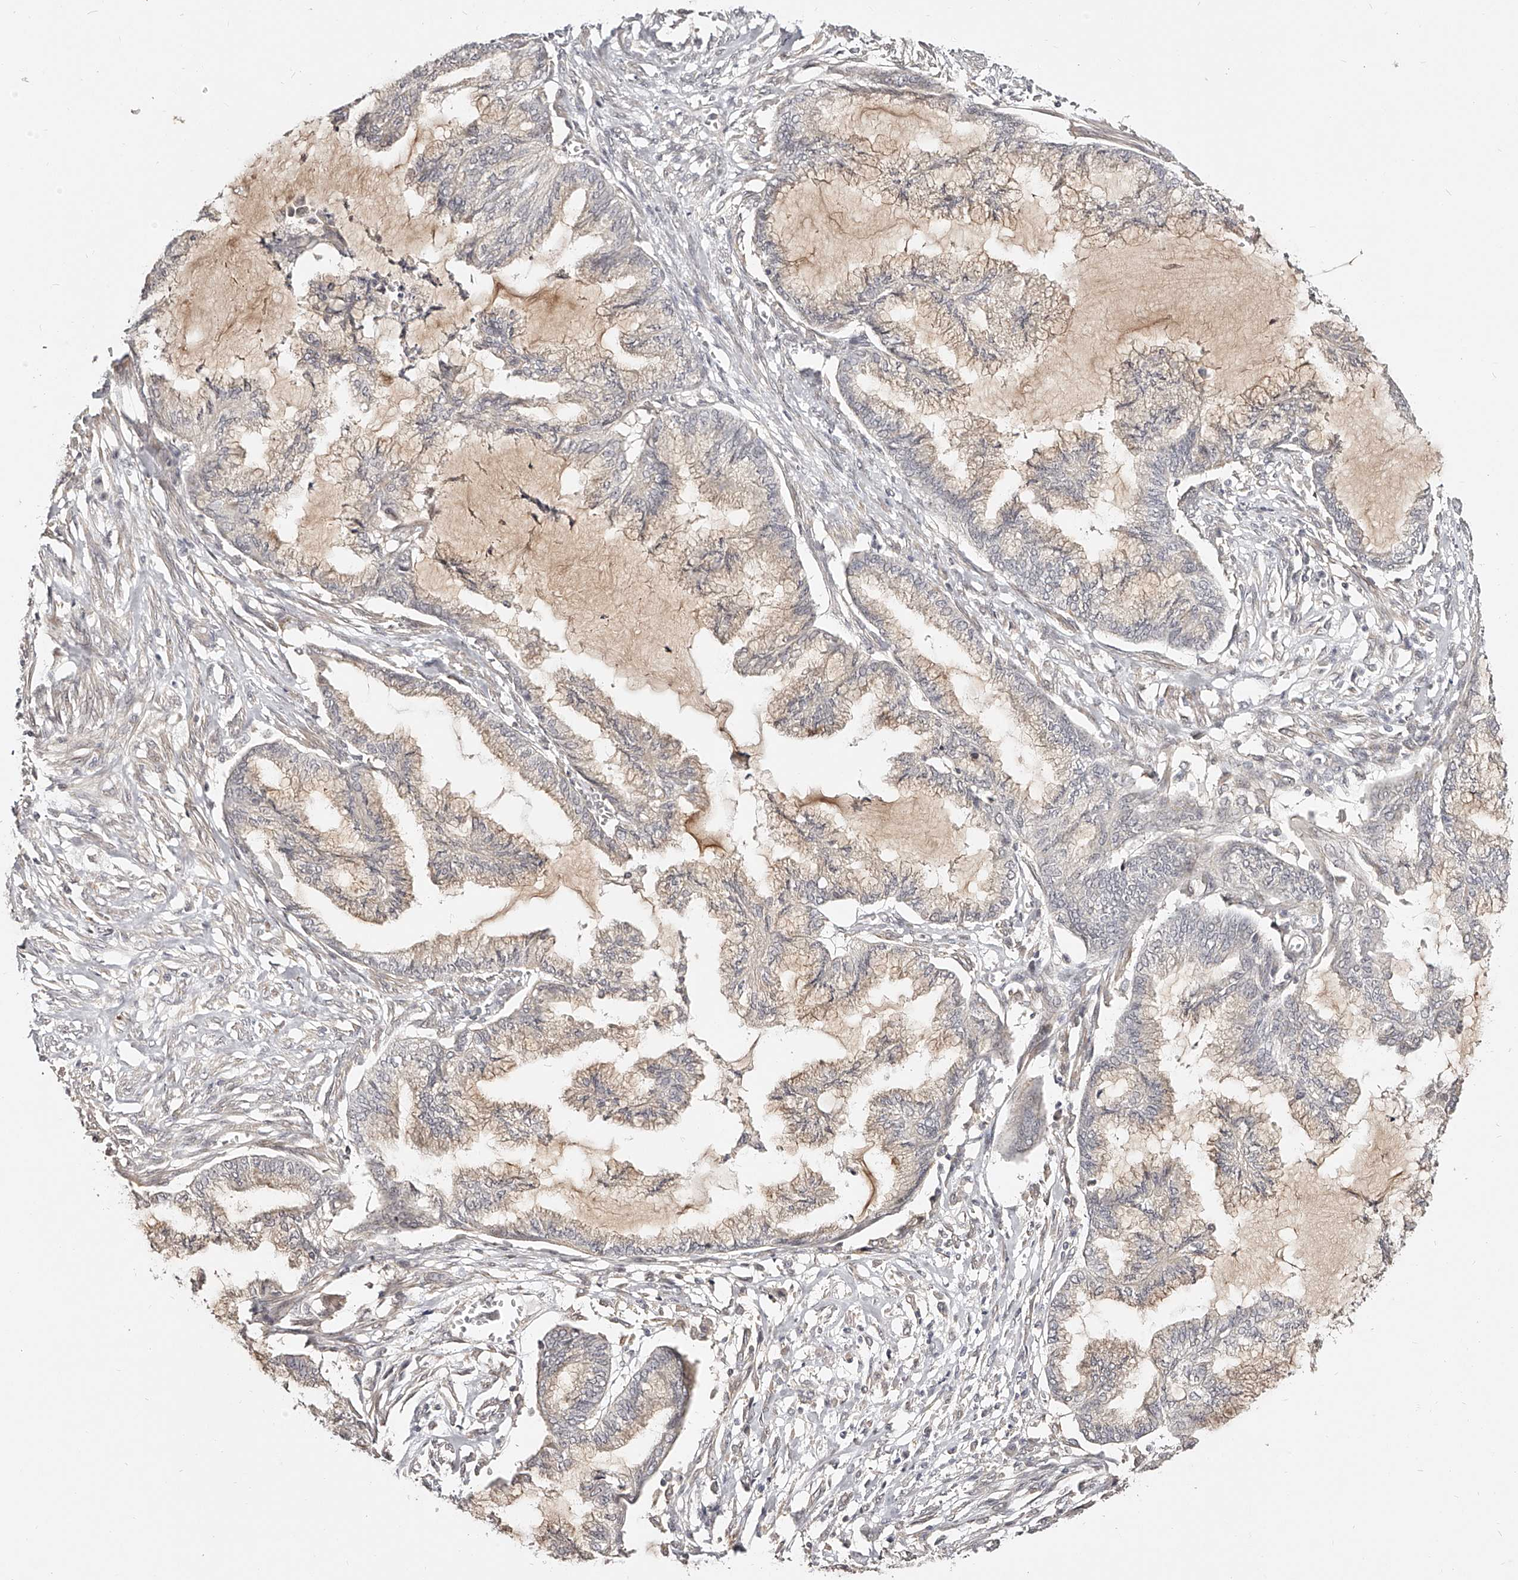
{"staining": {"intensity": "weak", "quantity": "25%-75%", "location": "cytoplasmic/membranous"}, "tissue": "endometrial cancer", "cell_type": "Tumor cells", "image_type": "cancer", "snomed": [{"axis": "morphology", "description": "Adenocarcinoma, NOS"}, {"axis": "topography", "description": "Endometrium"}], "caption": "Protein positivity by immunohistochemistry (IHC) displays weak cytoplasmic/membranous positivity in about 25%-75% of tumor cells in adenocarcinoma (endometrial).", "gene": "ZNF789", "patient": {"sex": "female", "age": 86}}